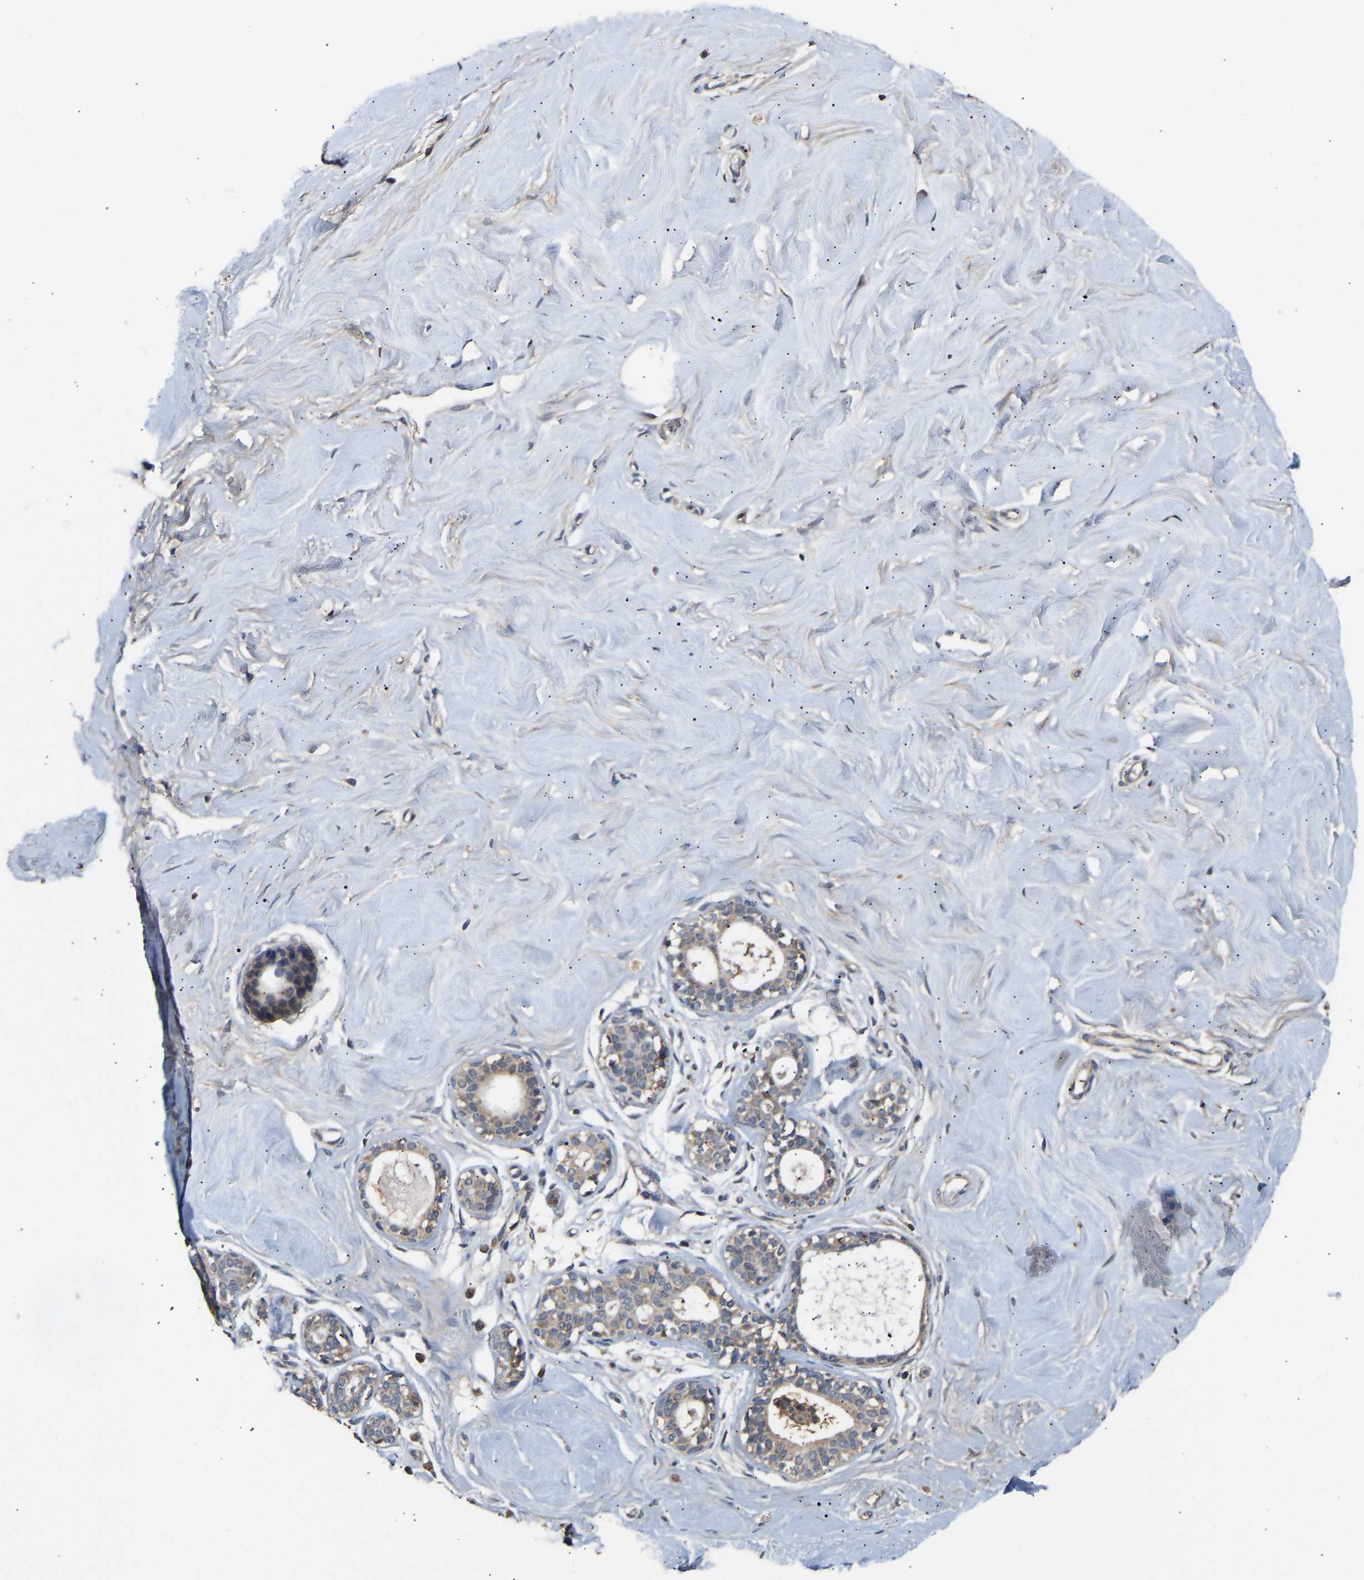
{"staining": {"intensity": "moderate", "quantity": "25%-75%", "location": "cytoplasmic/membranous"}, "tissue": "breast", "cell_type": "Adipocytes", "image_type": "normal", "snomed": [{"axis": "morphology", "description": "Normal tissue, NOS"}, {"axis": "topography", "description": "Breast"}], "caption": "A brown stain labels moderate cytoplasmic/membranous expression of a protein in adipocytes of normal human breast.", "gene": "ZNF26", "patient": {"sex": "female", "age": 23}}